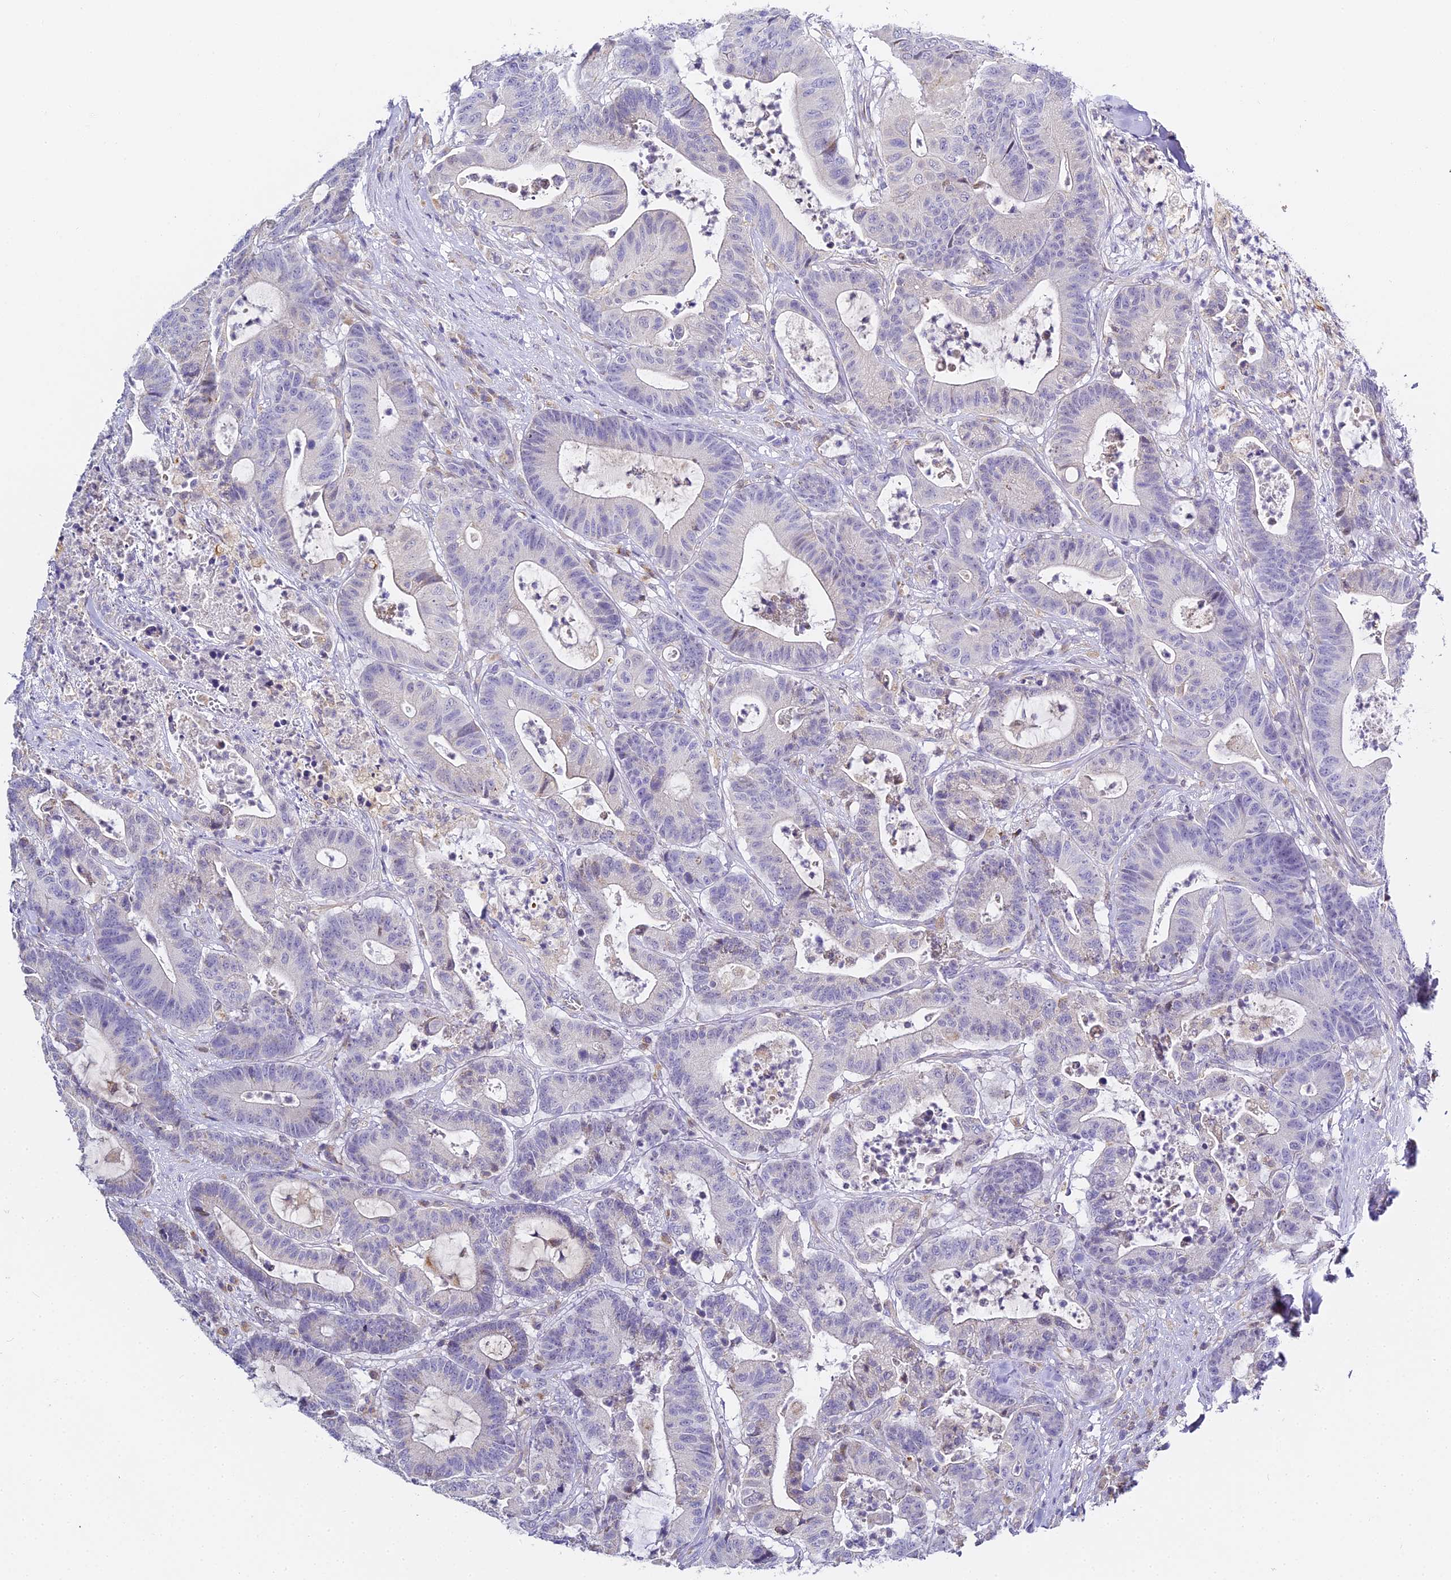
{"staining": {"intensity": "negative", "quantity": "none", "location": "none"}, "tissue": "colorectal cancer", "cell_type": "Tumor cells", "image_type": "cancer", "snomed": [{"axis": "morphology", "description": "Adenocarcinoma, NOS"}, {"axis": "topography", "description": "Colon"}], "caption": "Immunohistochemistry micrograph of colorectal cancer (adenocarcinoma) stained for a protein (brown), which displays no expression in tumor cells.", "gene": "SERP1", "patient": {"sex": "female", "age": 84}}